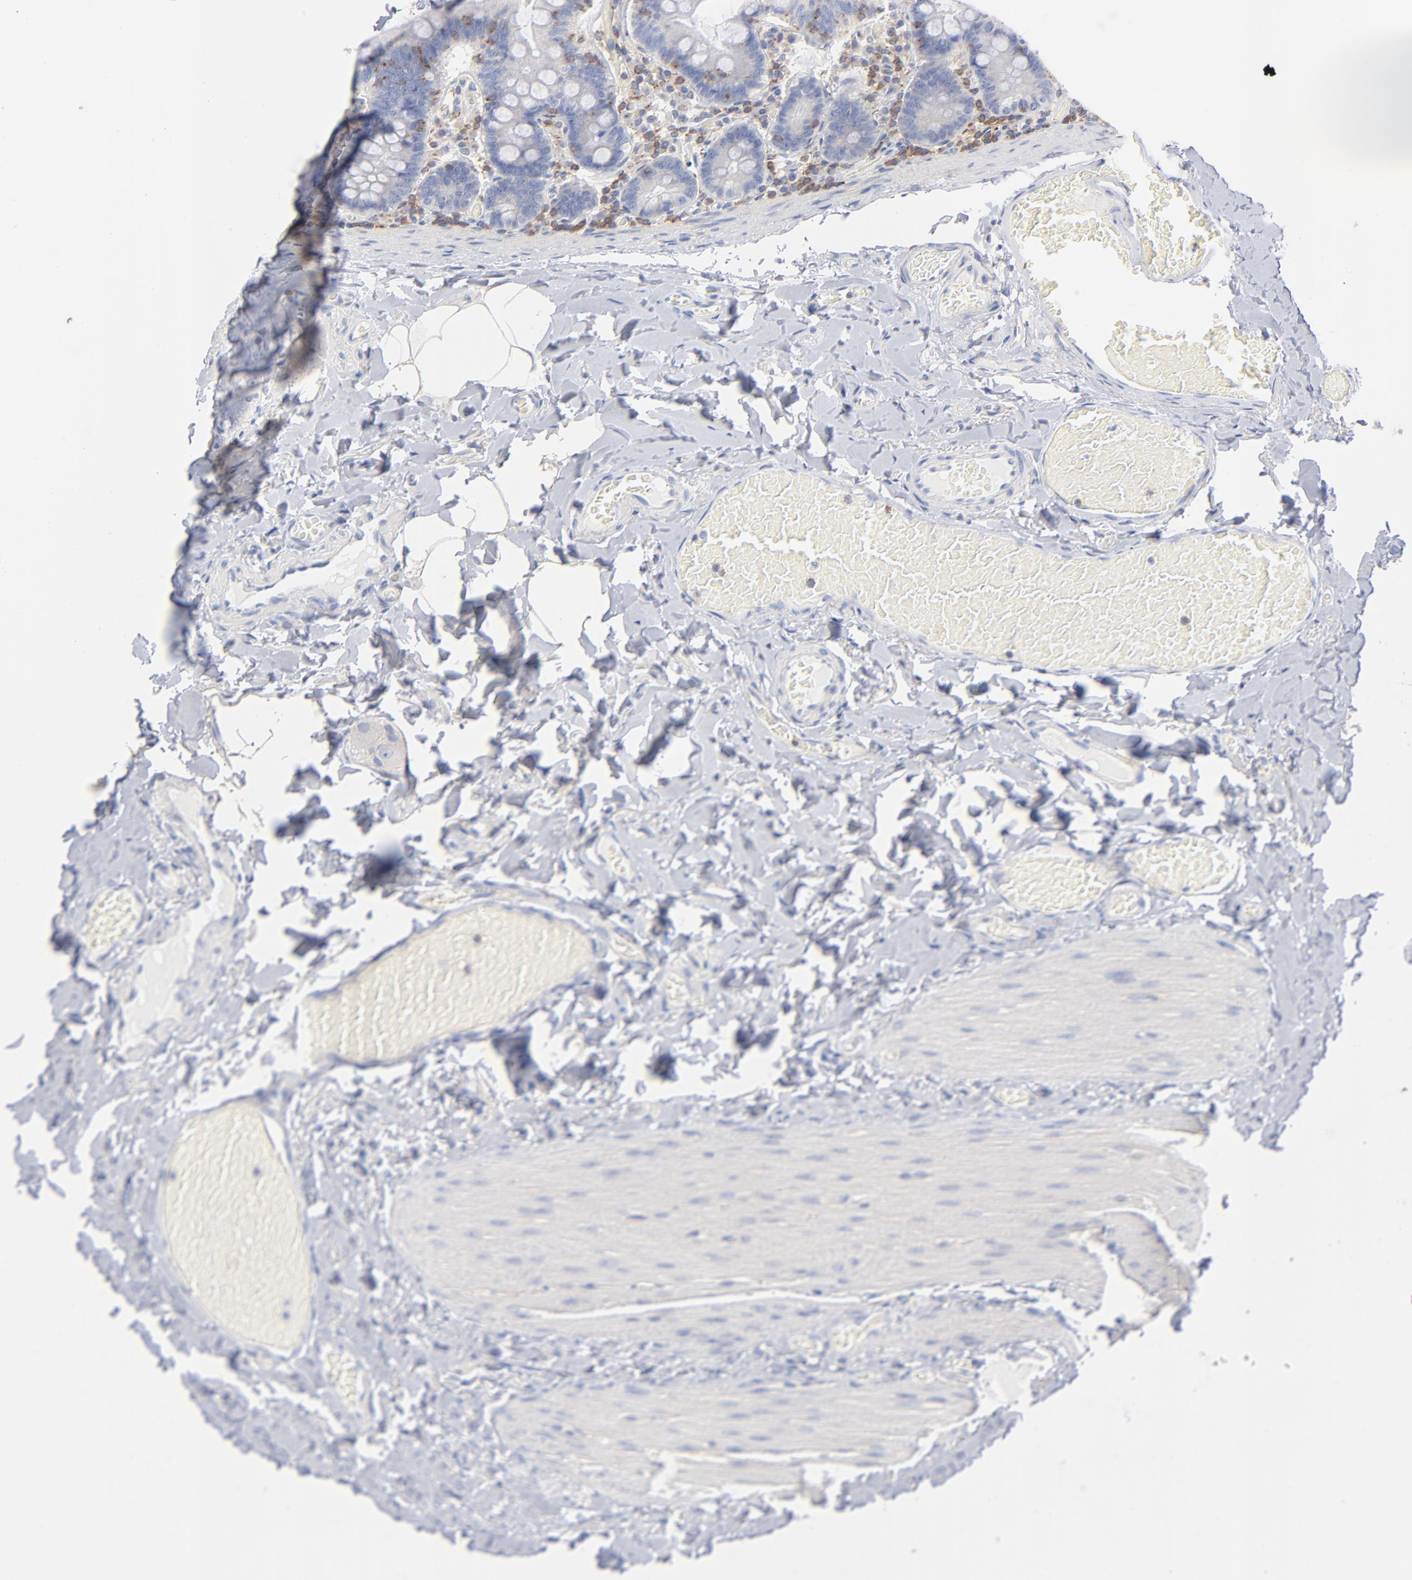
{"staining": {"intensity": "negative", "quantity": "none", "location": "none"}, "tissue": "duodenum", "cell_type": "Glandular cells", "image_type": "normal", "snomed": [{"axis": "morphology", "description": "Normal tissue, NOS"}, {"axis": "topography", "description": "Duodenum"}], "caption": "High power microscopy micrograph of an immunohistochemistry histopathology image of benign duodenum, revealing no significant staining in glandular cells.", "gene": "SEPTIN11", "patient": {"sex": "male", "age": 66}}